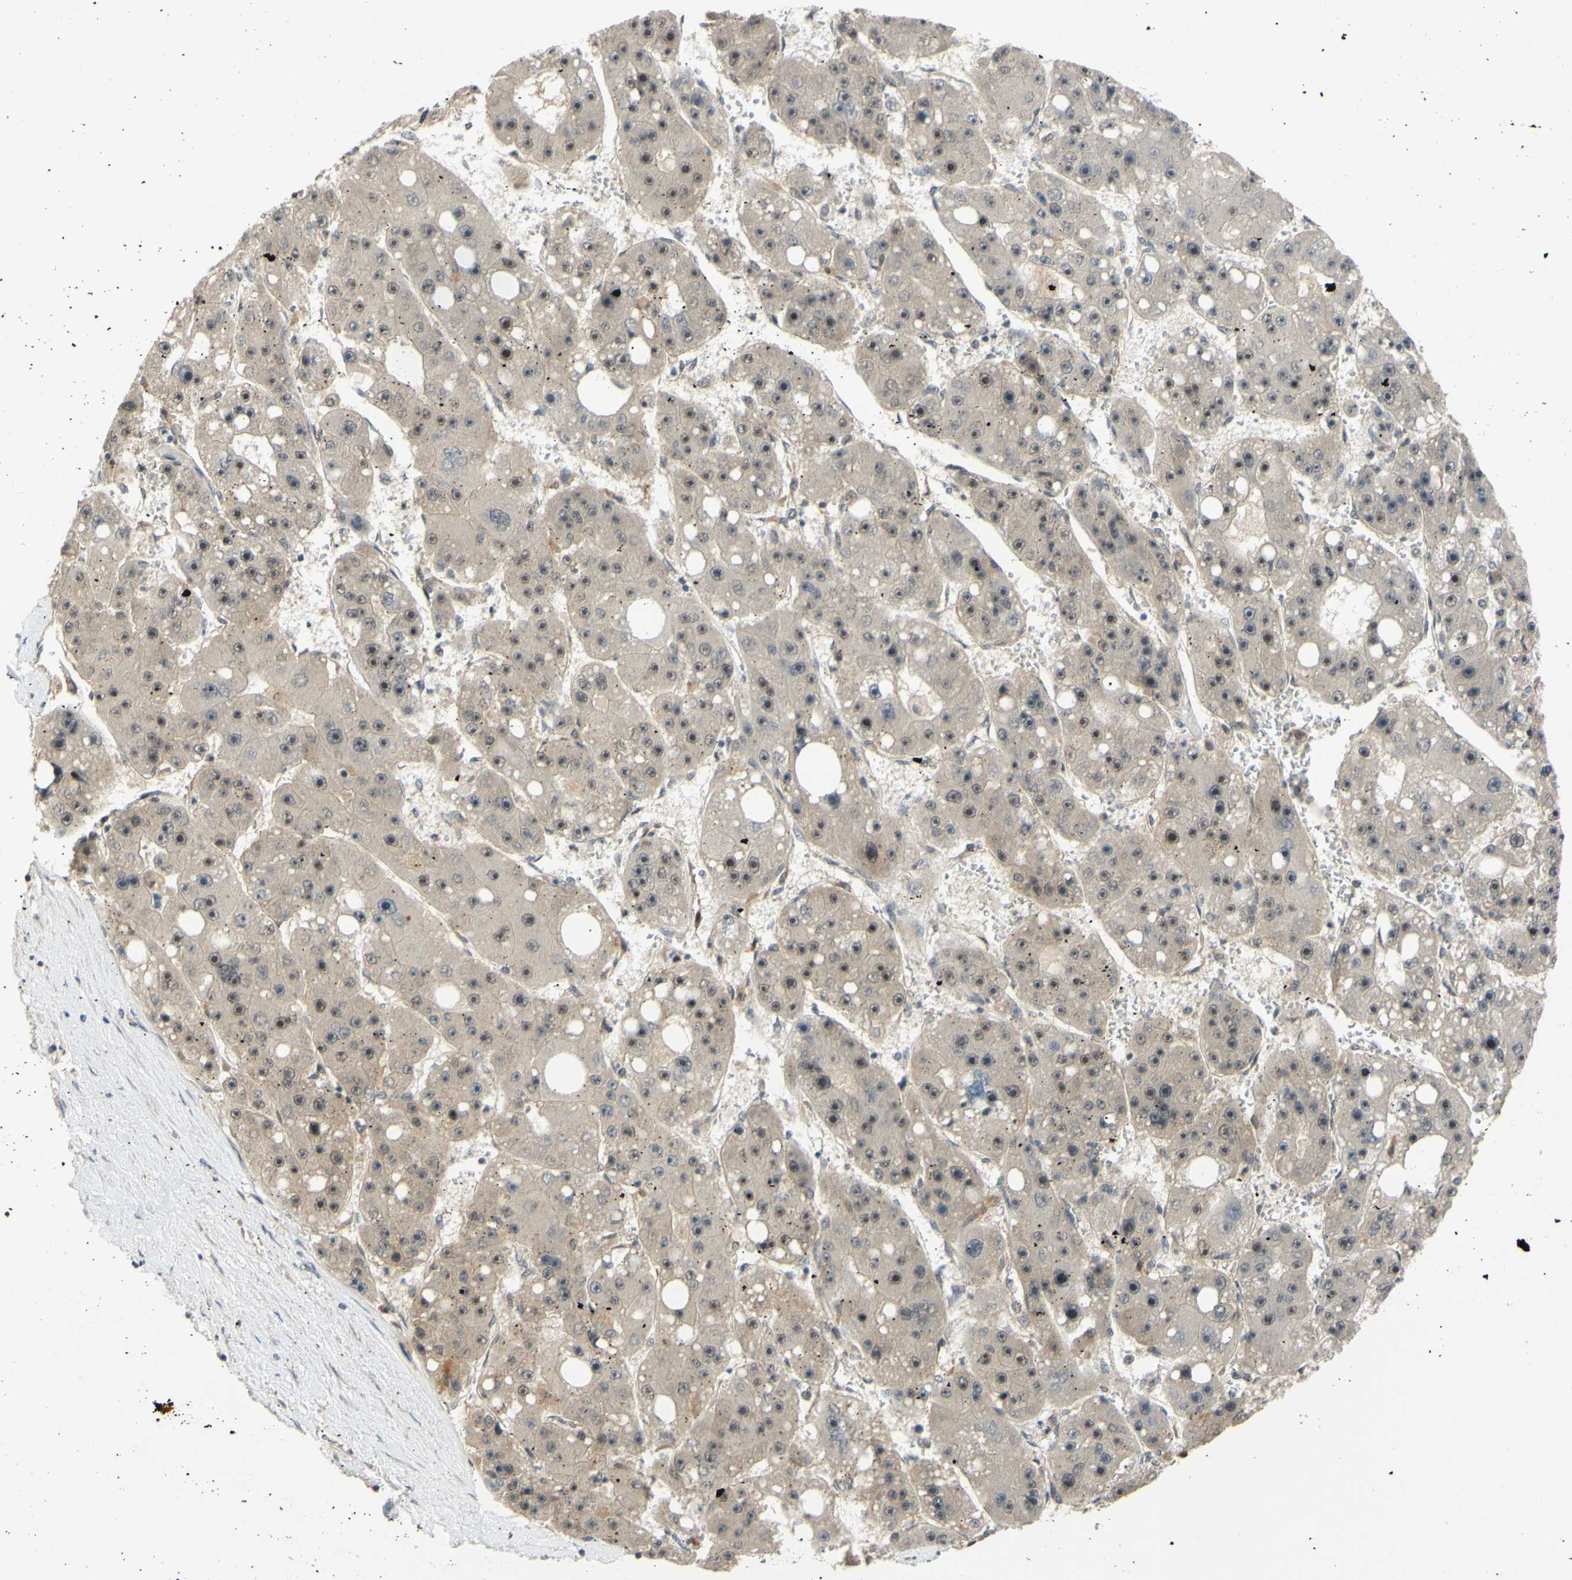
{"staining": {"intensity": "weak", "quantity": ">75%", "location": "cytoplasmic/membranous,nuclear"}, "tissue": "liver cancer", "cell_type": "Tumor cells", "image_type": "cancer", "snomed": [{"axis": "morphology", "description": "Carcinoma, Hepatocellular, NOS"}, {"axis": "topography", "description": "Liver"}], "caption": "A photomicrograph showing weak cytoplasmic/membranous and nuclear positivity in approximately >75% of tumor cells in liver cancer, as visualized by brown immunohistochemical staining.", "gene": "ALK", "patient": {"sex": "female", "age": 61}}